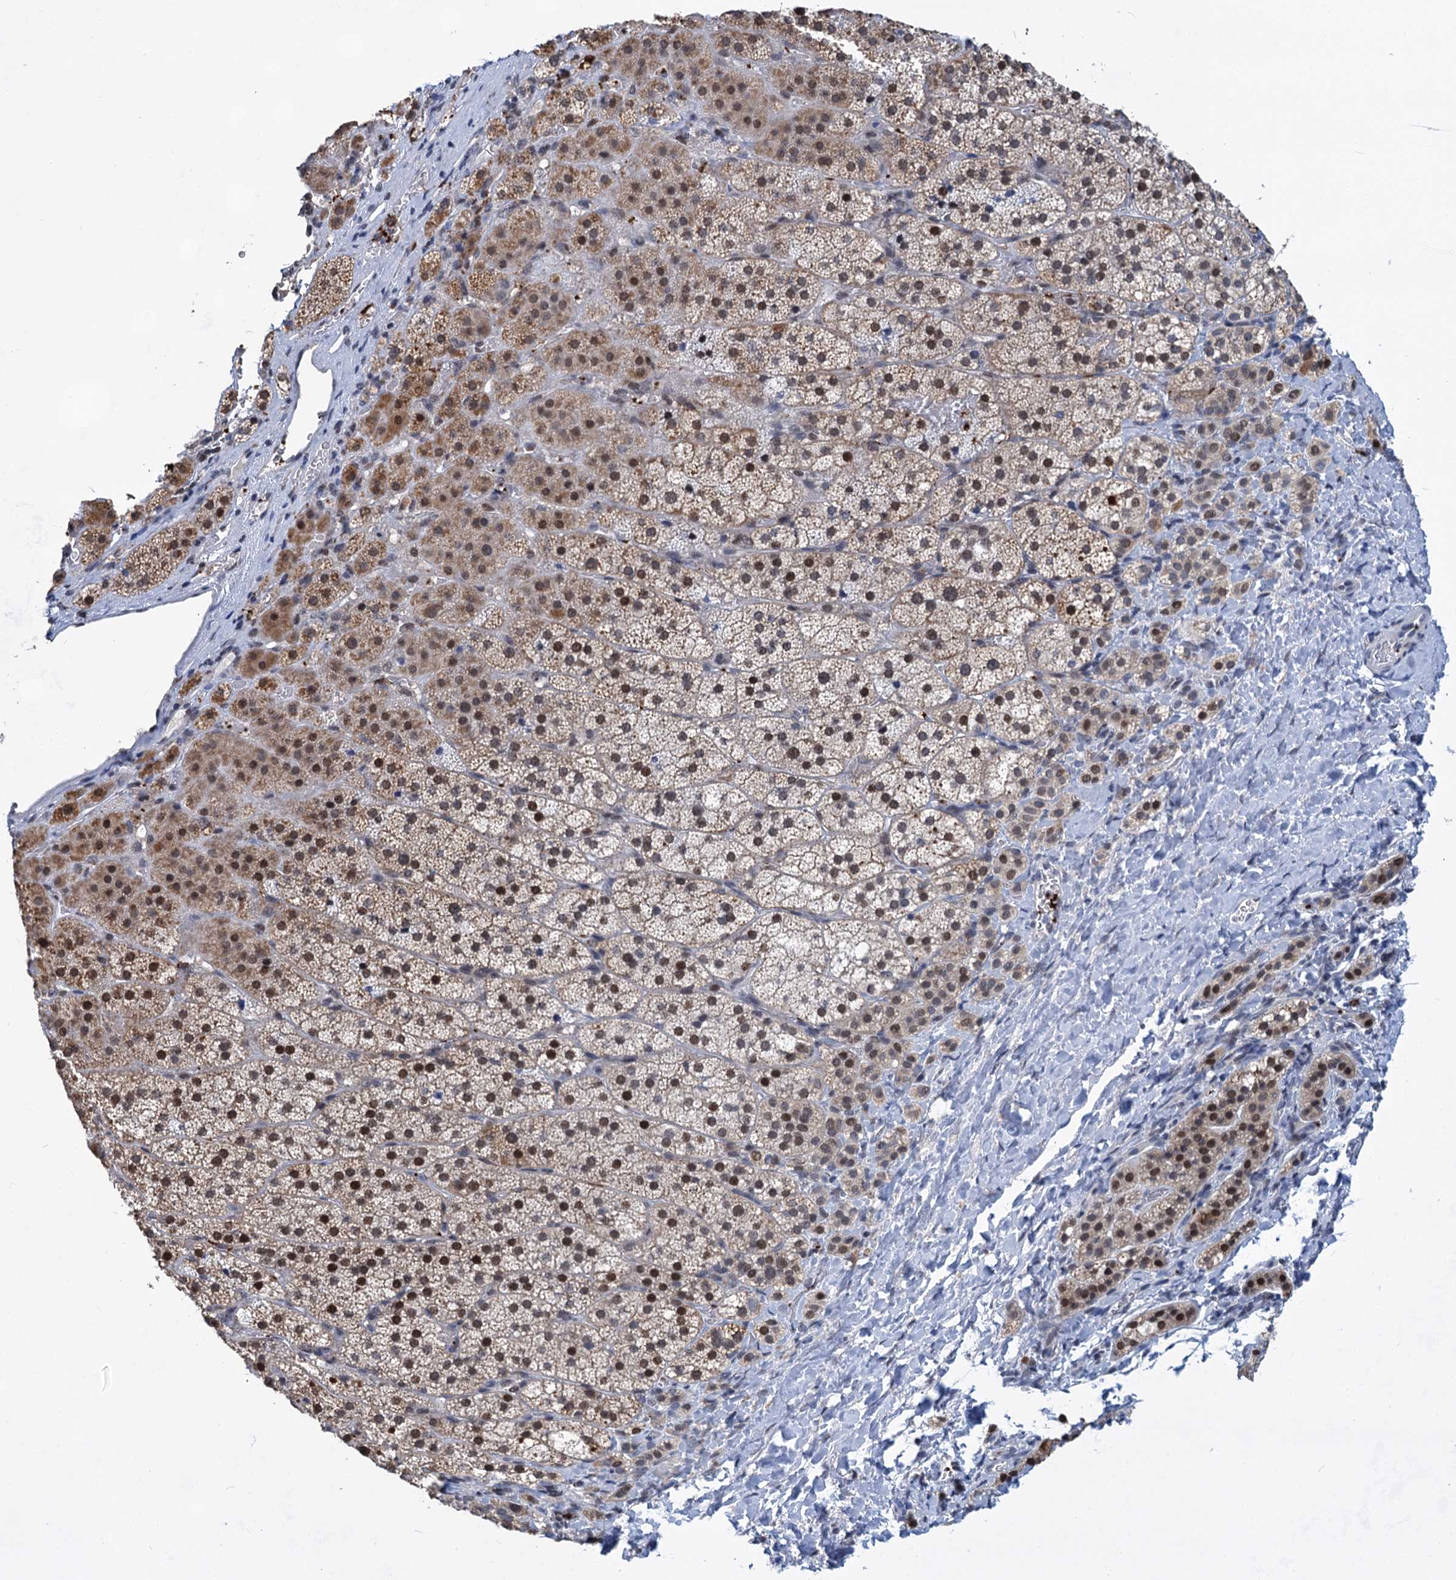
{"staining": {"intensity": "moderate", "quantity": "25%-75%", "location": "cytoplasmic/membranous,nuclear"}, "tissue": "adrenal gland", "cell_type": "Glandular cells", "image_type": "normal", "snomed": [{"axis": "morphology", "description": "Normal tissue, NOS"}, {"axis": "topography", "description": "Adrenal gland"}], "caption": "Benign adrenal gland displays moderate cytoplasmic/membranous,nuclear positivity in about 25%-75% of glandular cells.", "gene": "MON2", "patient": {"sex": "female", "age": 44}}